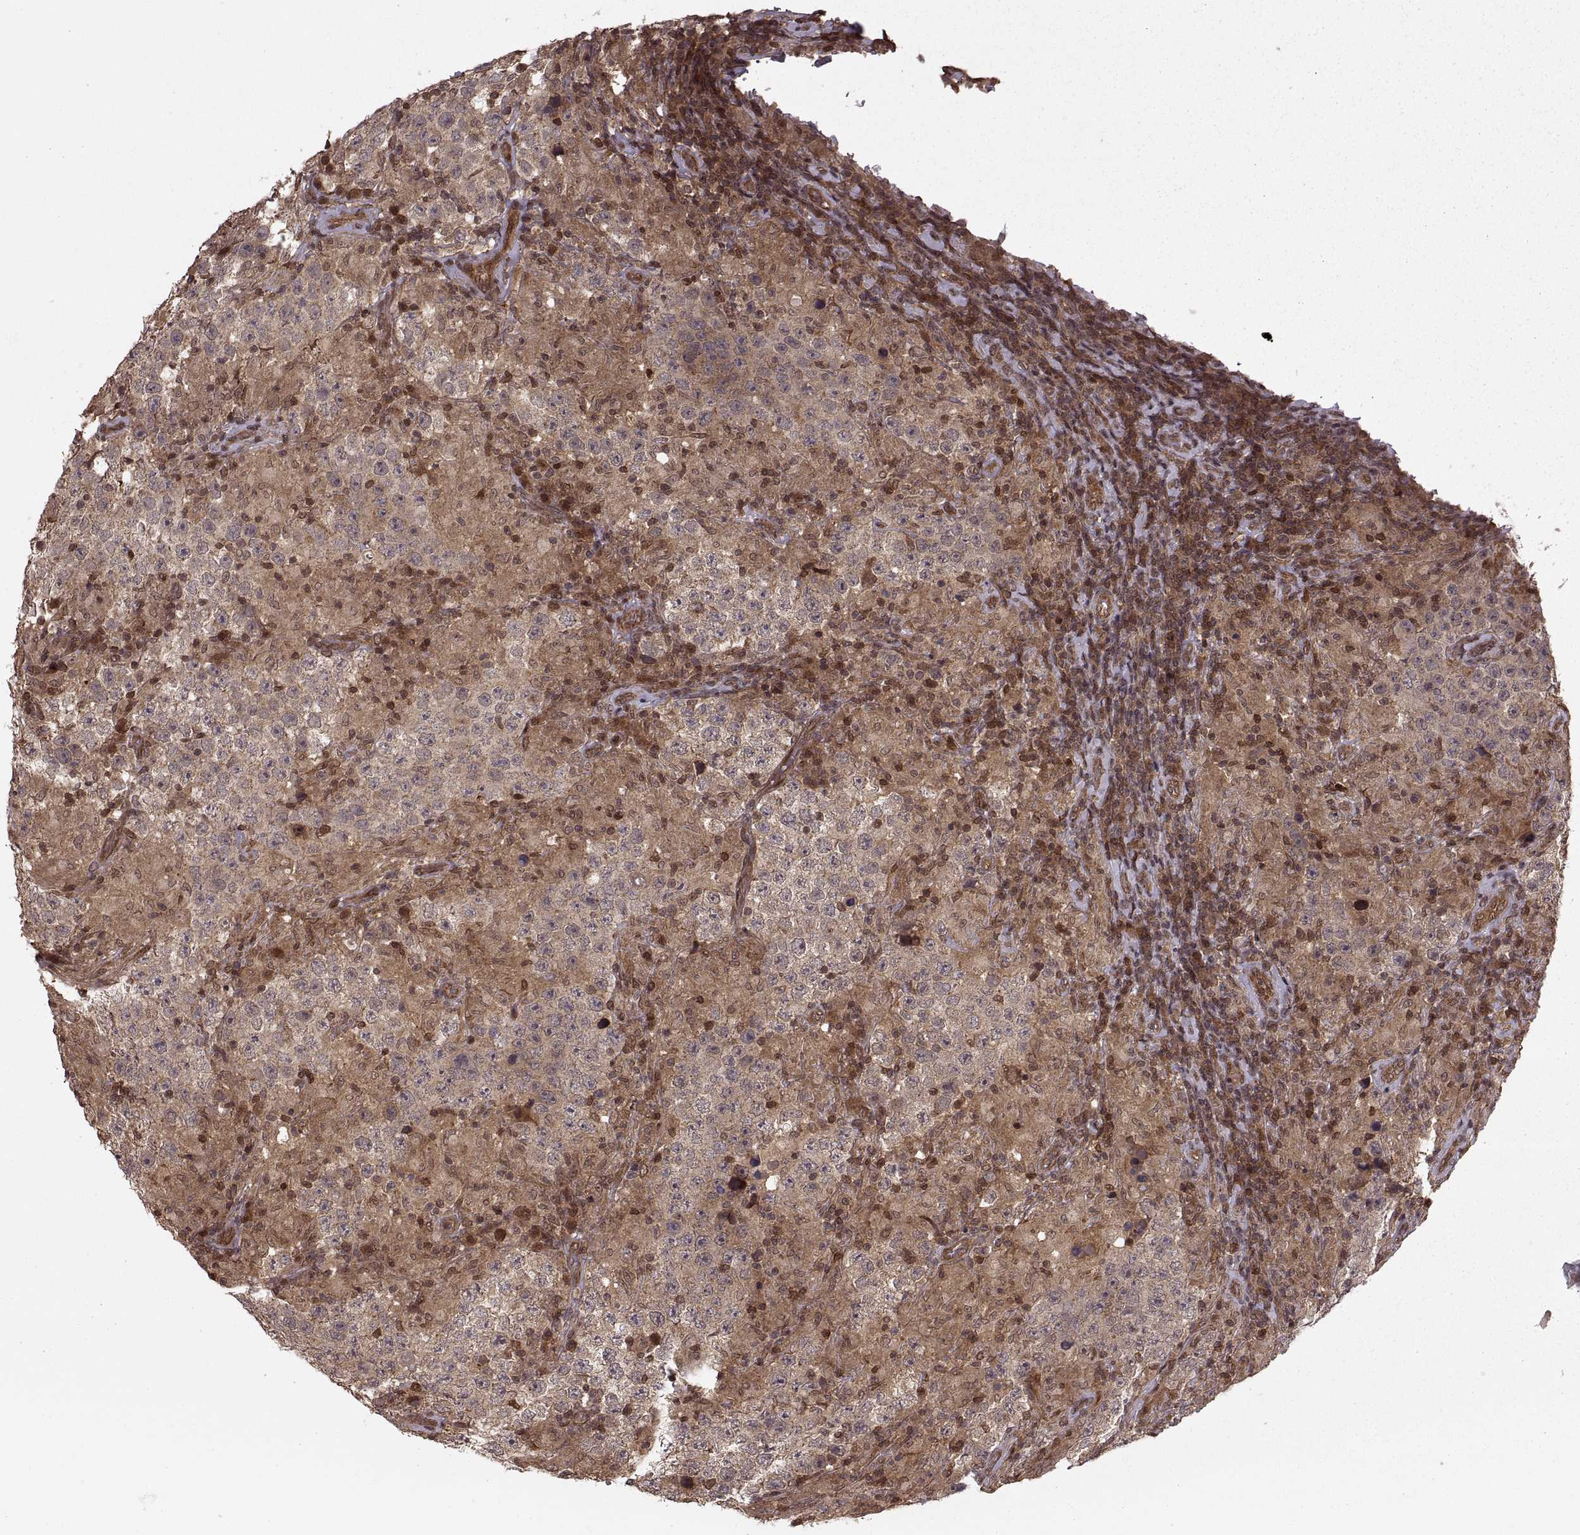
{"staining": {"intensity": "weak", "quantity": ">75%", "location": "cytoplasmic/membranous"}, "tissue": "testis cancer", "cell_type": "Tumor cells", "image_type": "cancer", "snomed": [{"axis": "morphology", "description": "Seminoma, NOS"}, {"axis": "morphology", "description": "Carcinoma, Embryonal, NOS"}, {"axis": "topography", "description": "Testis"}], "caption": "Tumor cells demonstrate low levels of weak cytoplasmic/membranous positivity in about >75% of cells in seminoma (testis). Nuclei are stained in blue.", "gene": "DEDD", "patient": {"sex": "male", "age": 41}}